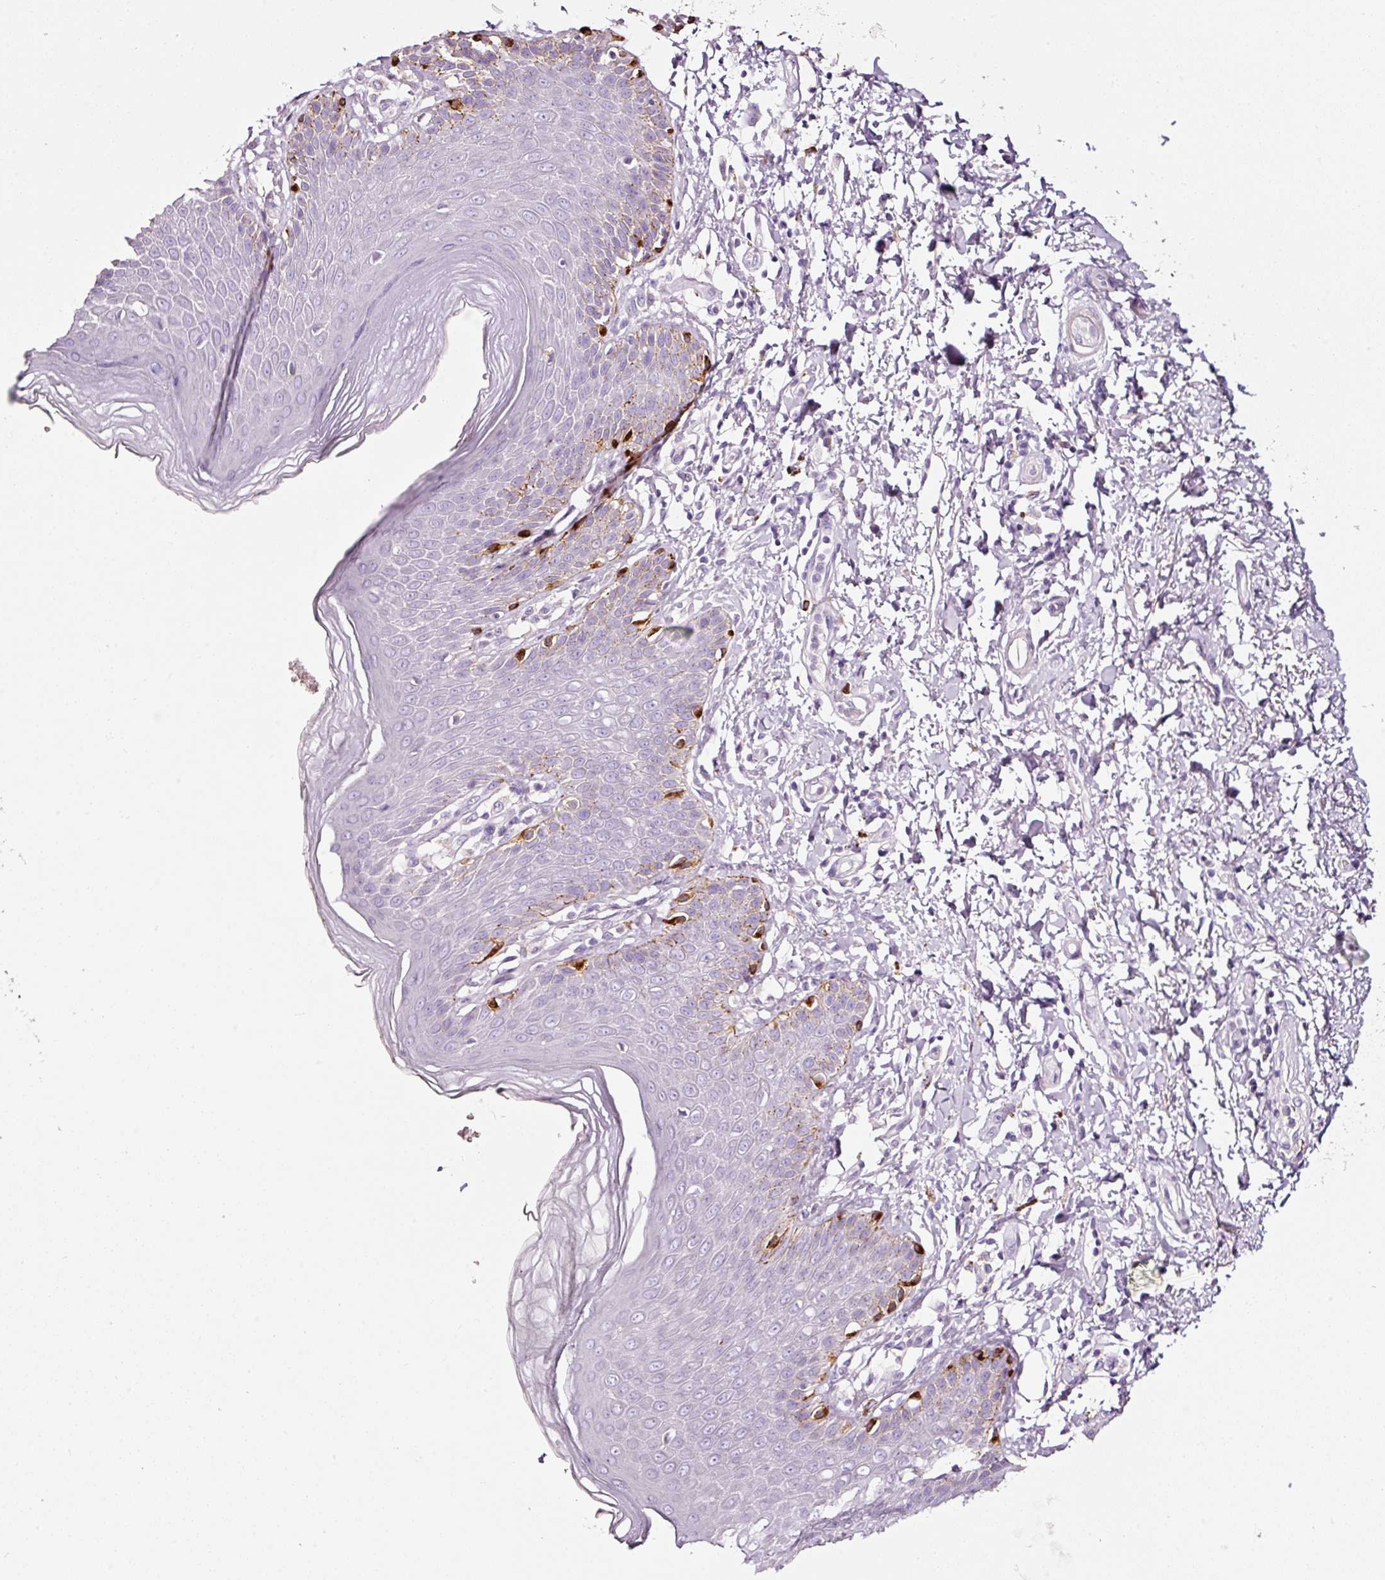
{"staining": {"intensity": "strong", "quantity": "<25%", "location": "cytoplasmic/membranous"}, "tissue": "skin", "cell_type": "Epidermal cells", "image_type": "normal", "snomed": [{"axis": "morphology", "description": "Normal tissue, NOS"}, {"axis": "topography", "description": "Peripheral nerve tissue"}], "caption": "IHC of normal skin exhibits medium levels of strong cytoplasmic/membranous expression in approximately <25% of epidermal cells.", "gene": "CYB561A3", "patient": {"sex": "male", "age": 51}}